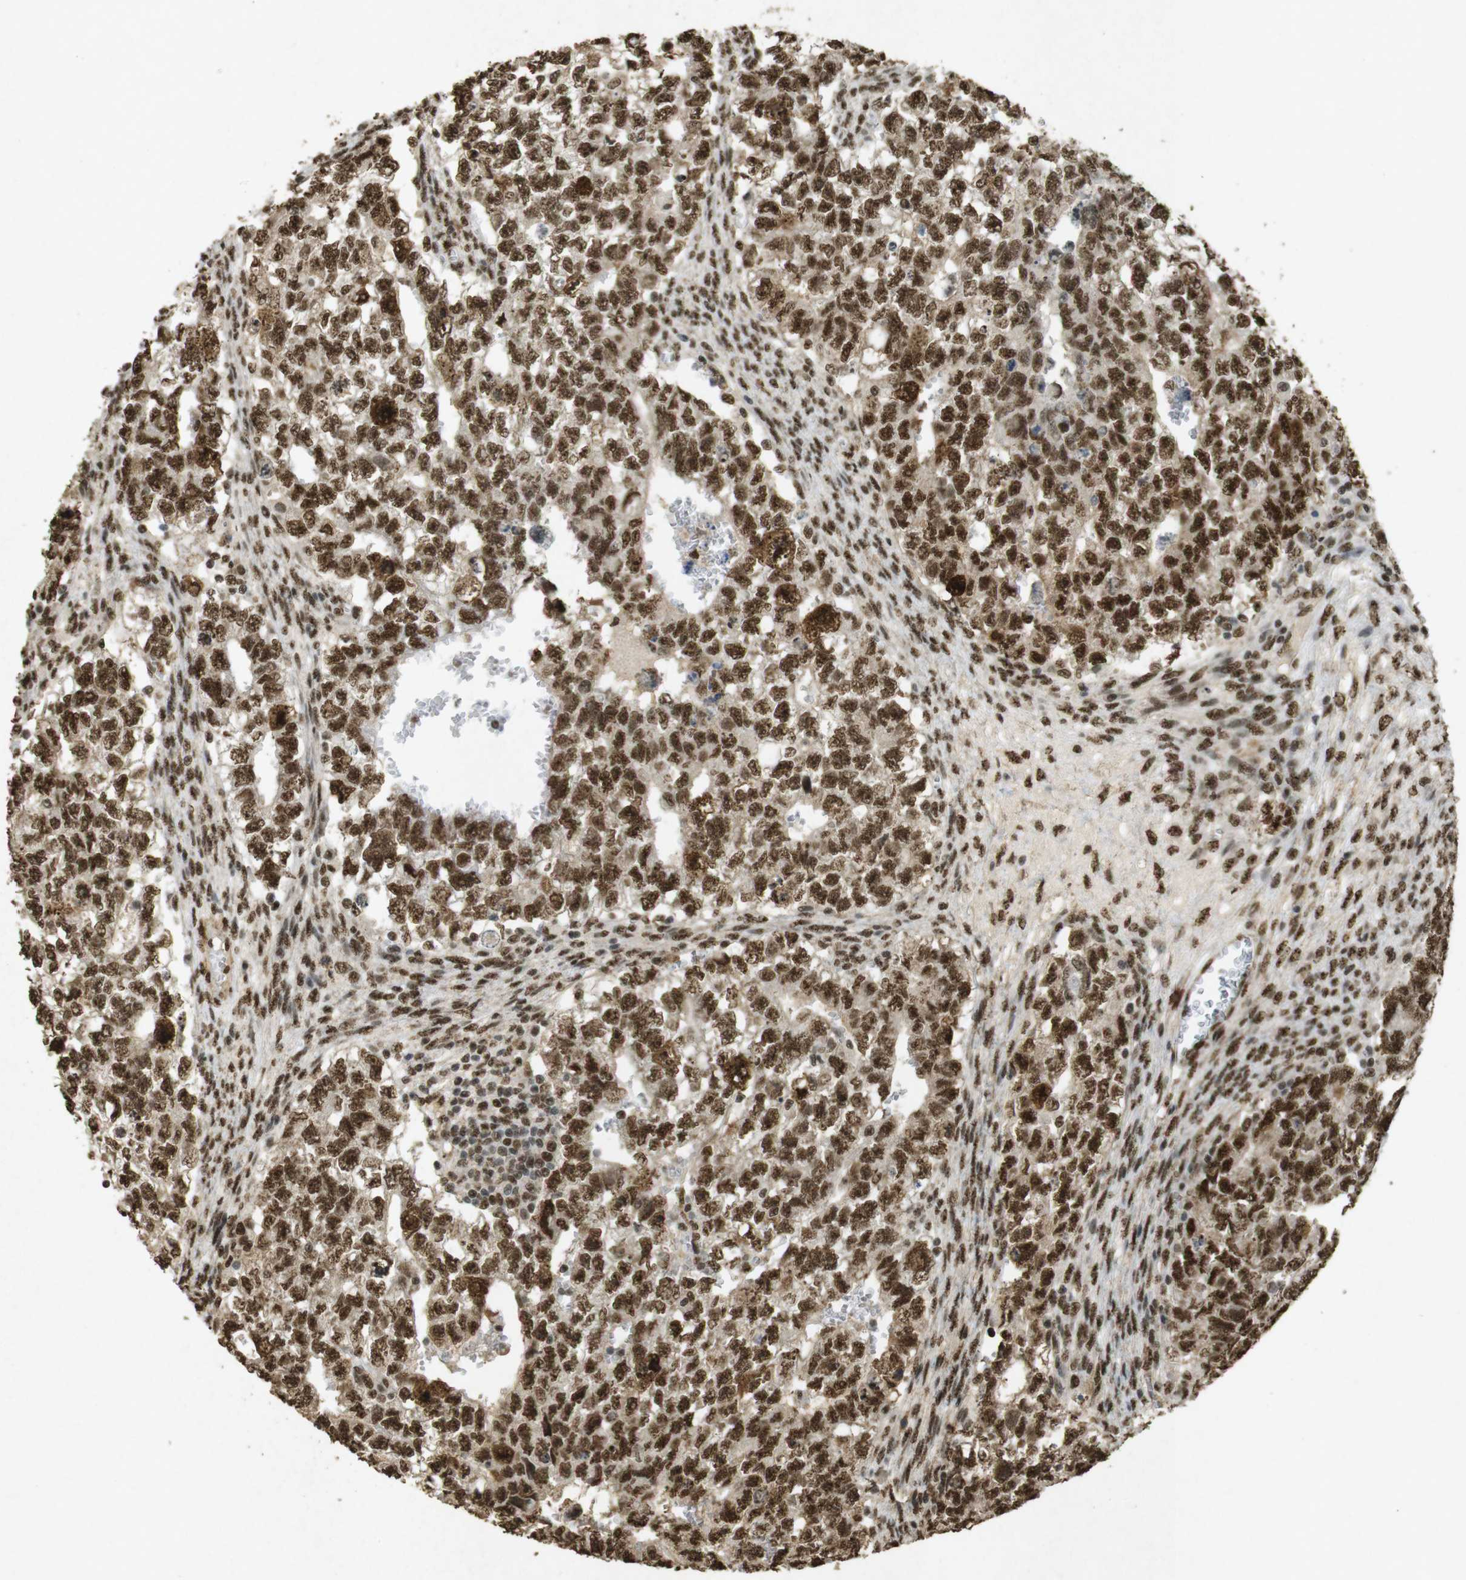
{"staining": {"intensity": "strong", "quantity": ">75%", "location": "cytoplasmic/membranous,nuclear"}, "tissue": "testis cancer", "cell_type": "Tumor cells", "image_type": "cancer", "snomed": [{"axis": "morphology", "description": "Seminoma, NOS"}, {"axis": "morphology", "description": "Carcinoma, Embryonal, NOS"}, {"axis": "topography", "description": "Testis"}], "caption": "High-power microscopy captured an immunohistochemistry (IHC) photomicrograph of testis cancer, revealing strong cytoplasmic/membranous and nuclear staining in about >75% of tumor cells.", "gene": "GATA4", "patient": {"sex": "male", "age": 38}}